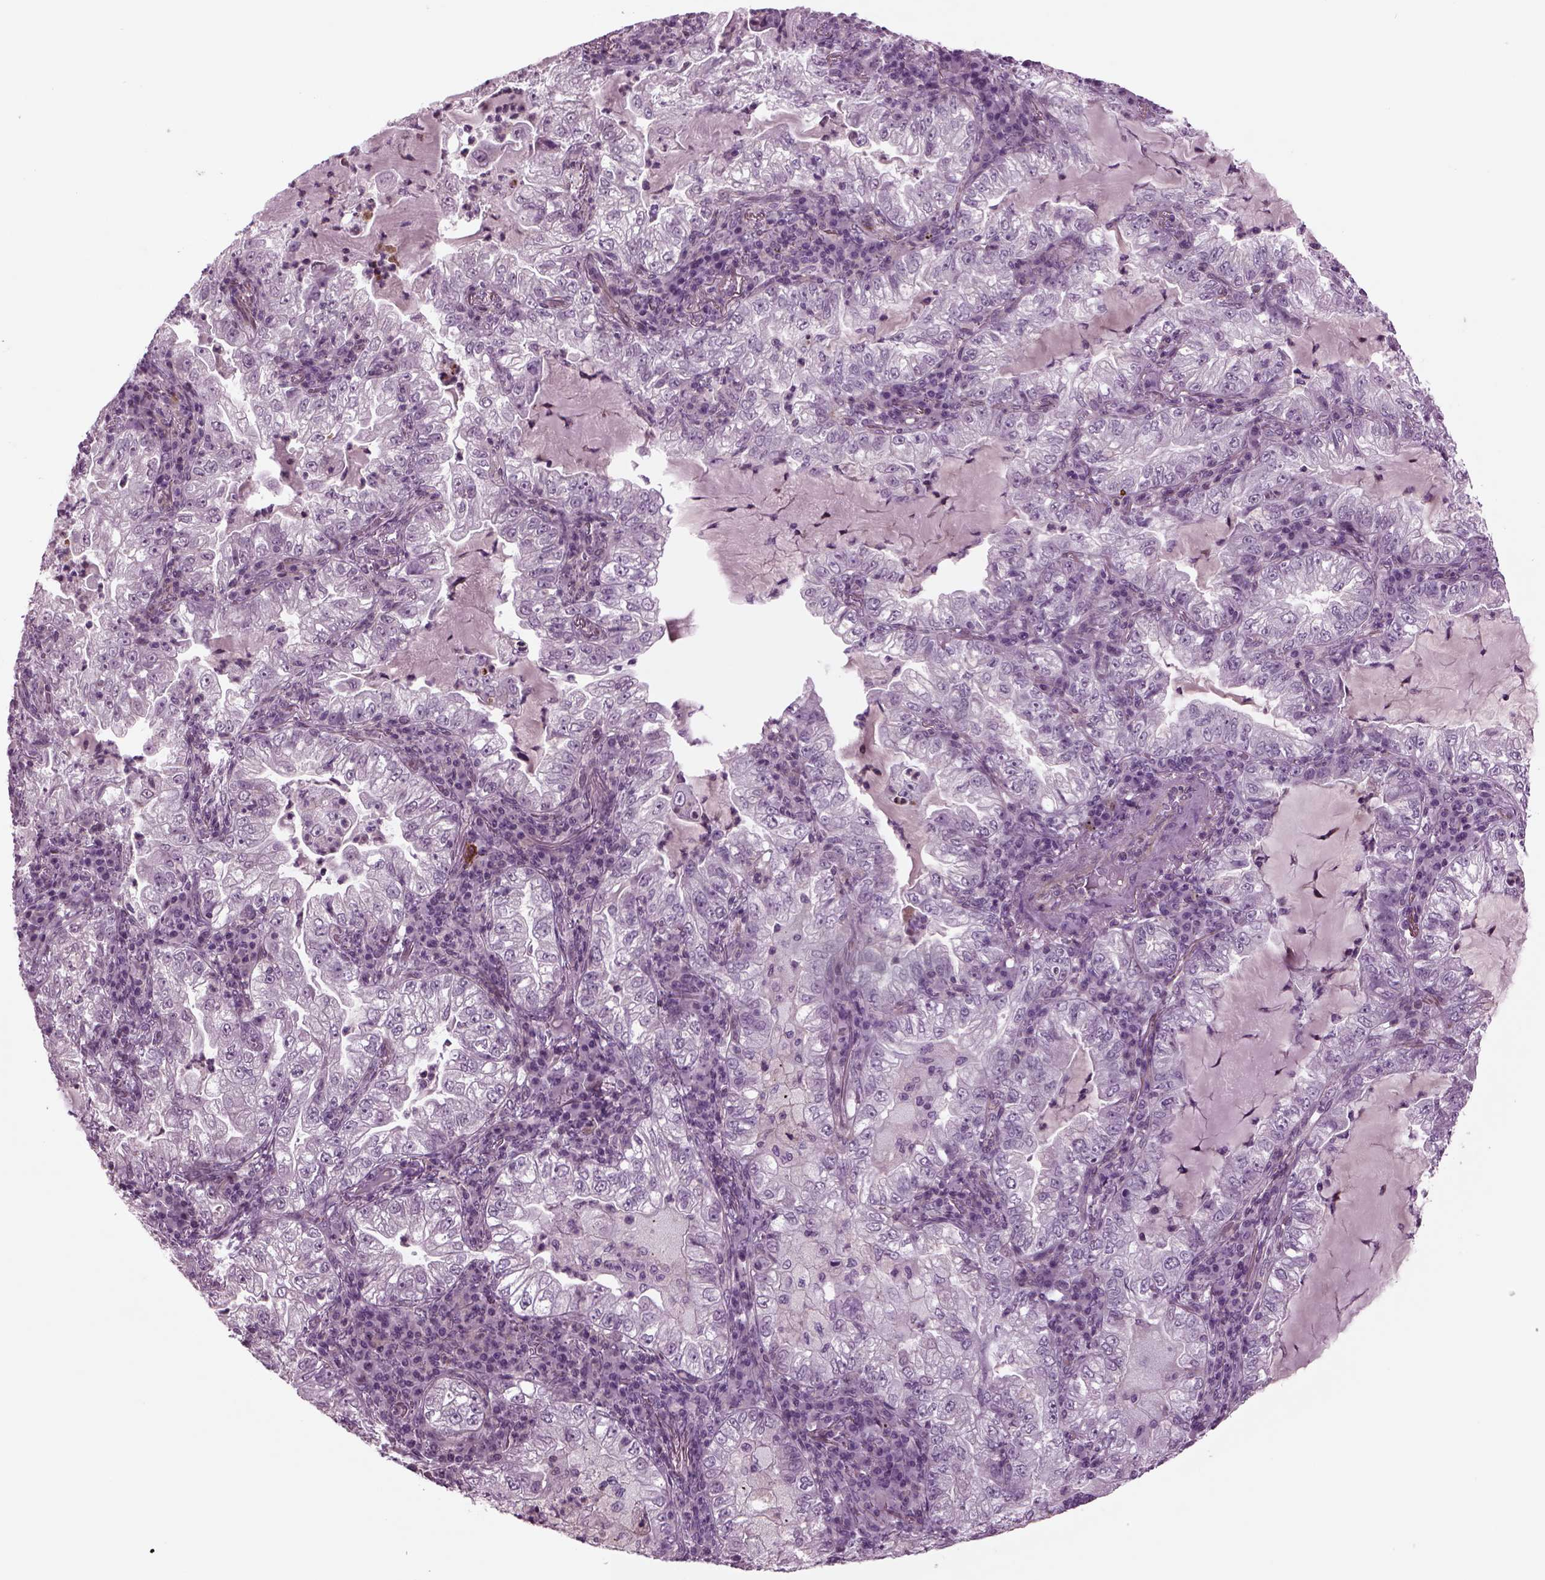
{"staining": {"intensity": "negative", "quantity": "none", "location": "none"}, "tissue": "lung cancer", "cell_type": "Tumor cells", "image_type": "cancer", "snomed": [{"axis": "morphology", "description": "Adenocarcinoma, NOS"}, {"axis": "topography", "description": "Lung"}], "caption": "This is an immunohistochemistry image of lung cancer (adenocarcinoma). There is no expression in tumor cells.", "gene": "ODF3", "patient": {"sex": "female", "age": 73}}